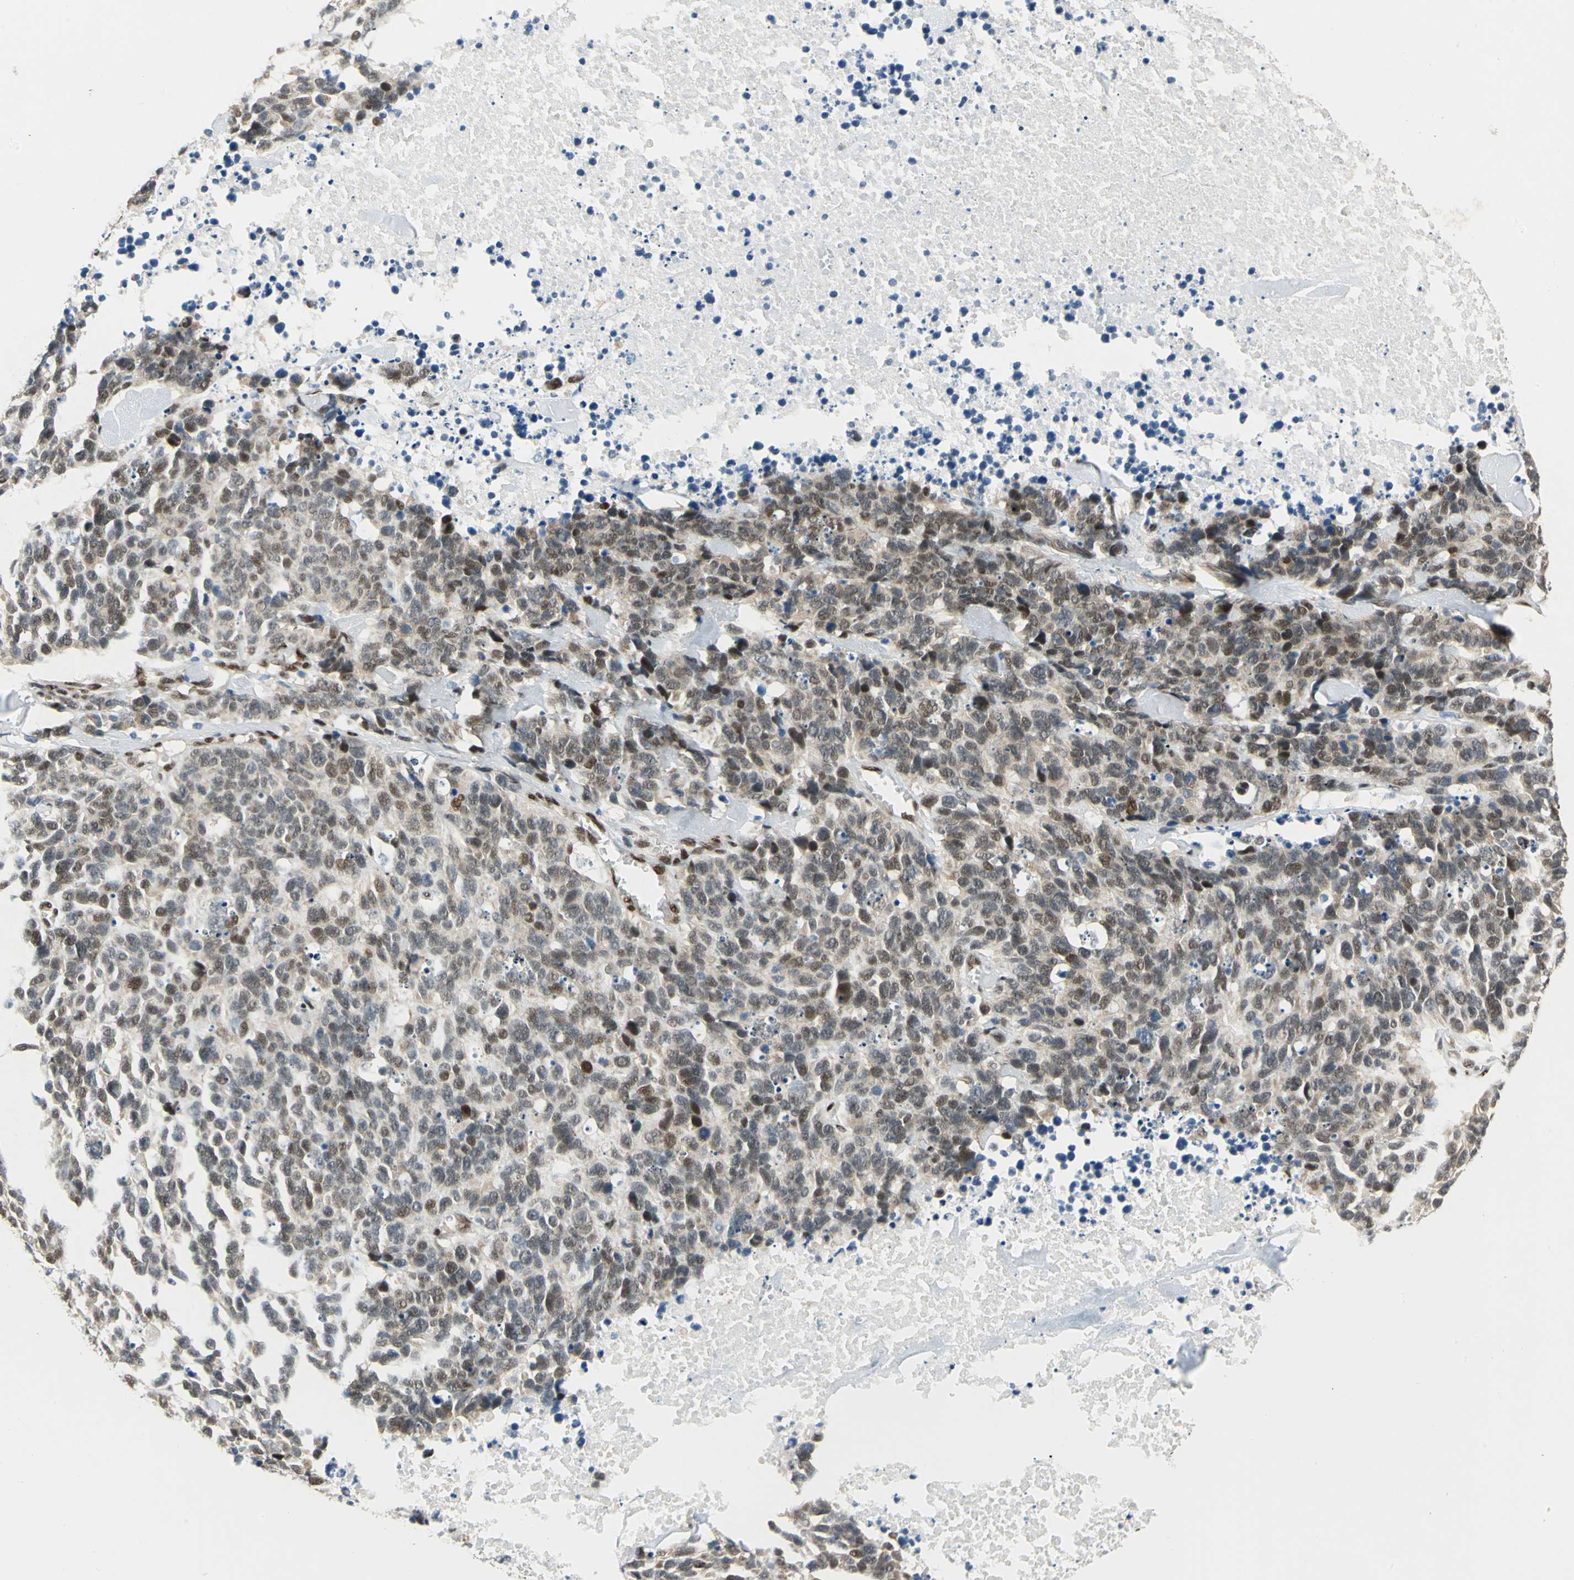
{"staining": {"intensity": "moderate", "quantity": ">75%", "location": "cytoplasmic/membranous,nuclear"}, "tissue": "lung cancer", "cell_type": "Tumor cells", "image_type": "cancer", "snomed": [{"axis": "morphology", "description": "Neoplasm, malignant, NOS"}, {"axis": "topography", "description": "Lung"}], "caption": "The photomicrograph exhibits a brown stain indicating the presence of a protein in the cytoplasmic/membranous and nuclear of tumor cells in neoplasm (malignant) (lung).", "gene": "RBFOX2", "patient": {"sex": "female", "age": 58}}